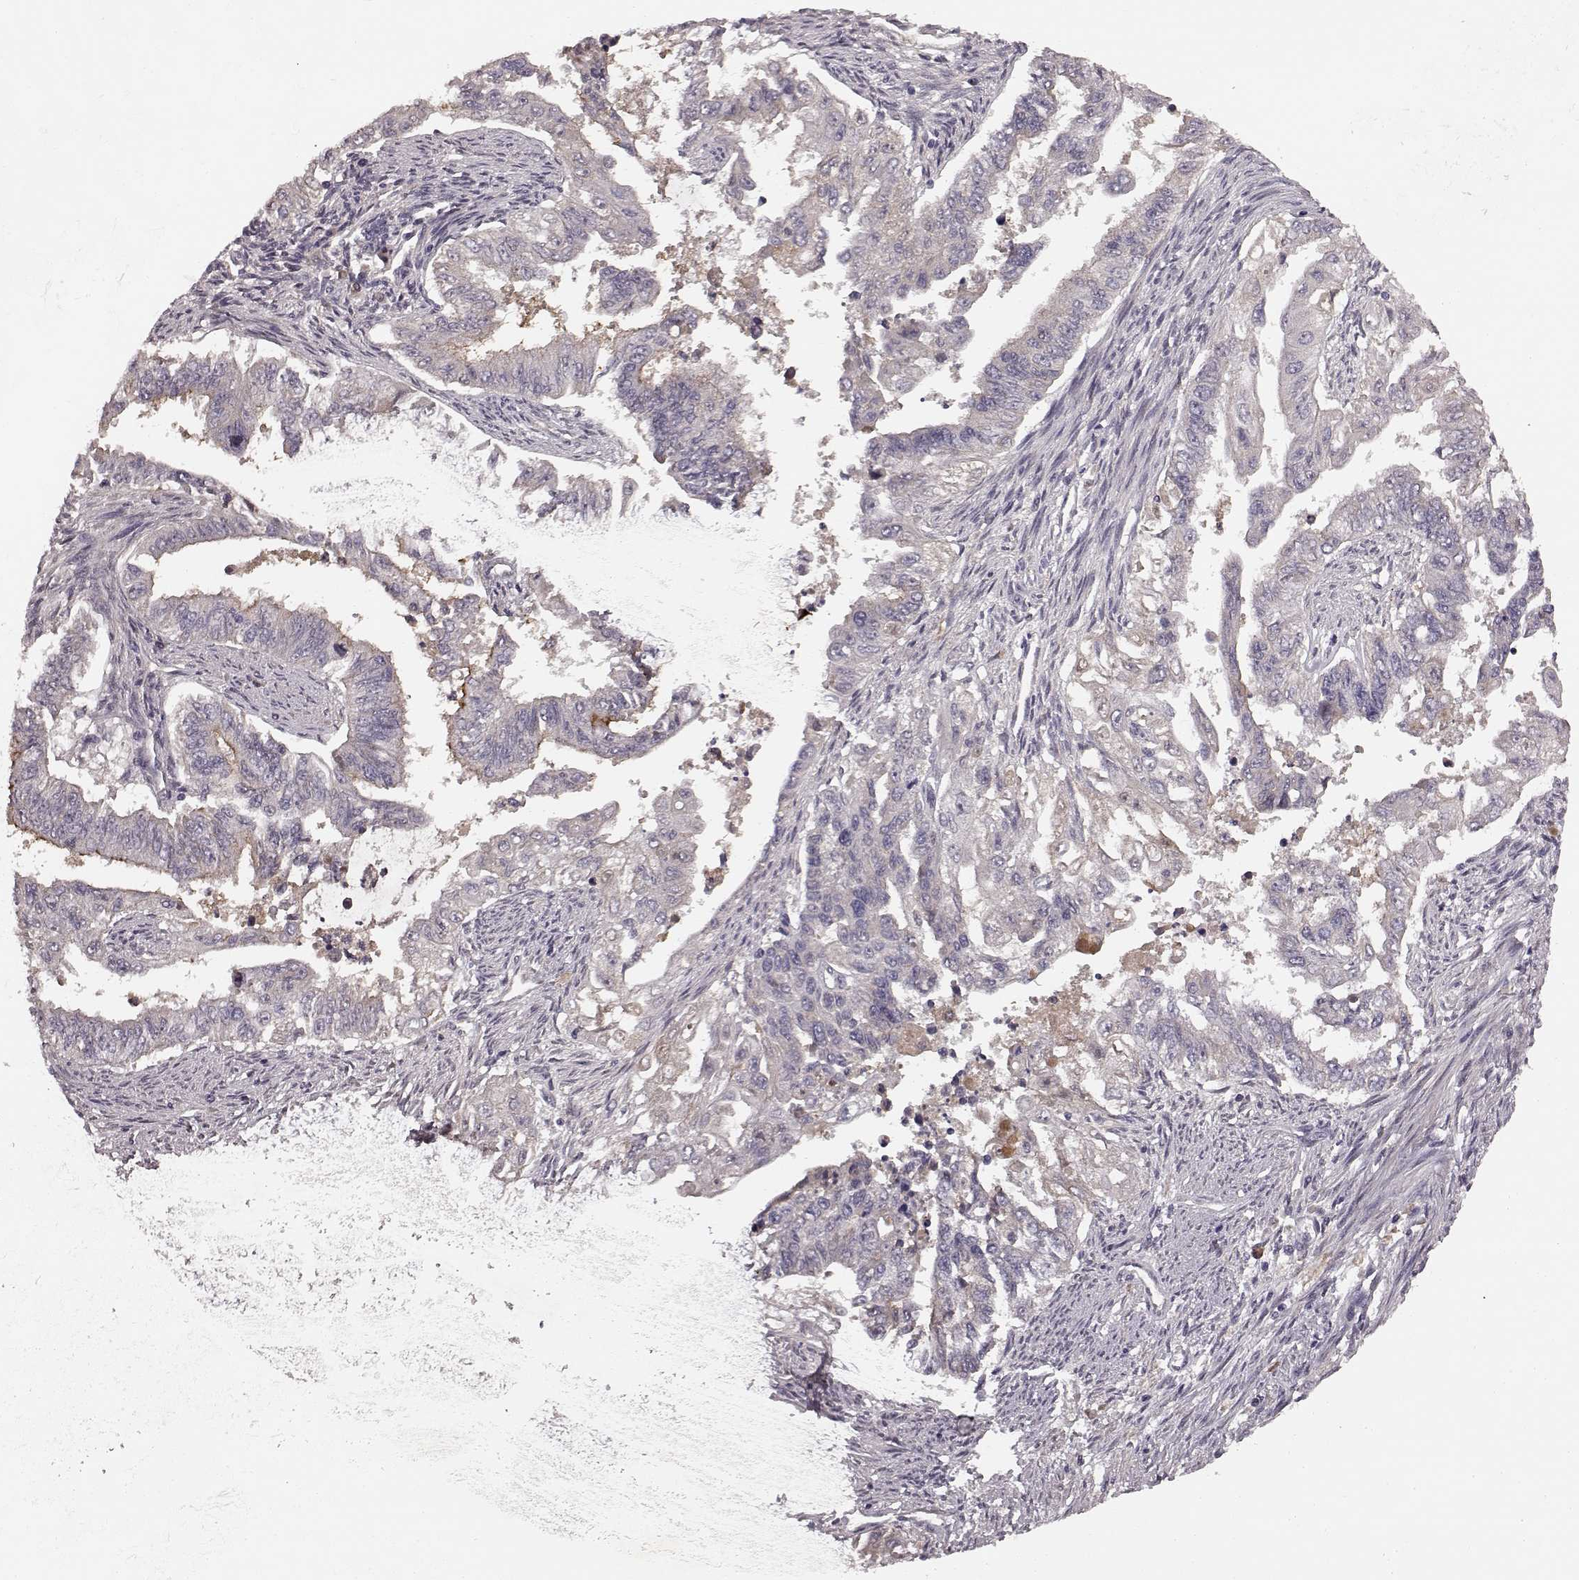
{"staining": {"intensity": "negative", "quantity": "none", "location": "none"}, "tissue": "endometrial cancer", "cell_type": "Tumor cells", "image_type": "cancer", "snomed": [{"axis": "morphology", "description": "Adenocarcinoma, NOS"}, {"axis": "topography", "description": "Uterus"}], "caption": "Immunohistochemical staining of adenocarcinoma (endometrial) demonstrates no significant positivity in tumor cells. The staining is performed using DAB (3,3'-diaminobenzidine) brown chromogen with nuclei counter-stained in using hematoxylin.", "gene": "SLC22A18", "patient": {"sex": "female", "age": 59}}